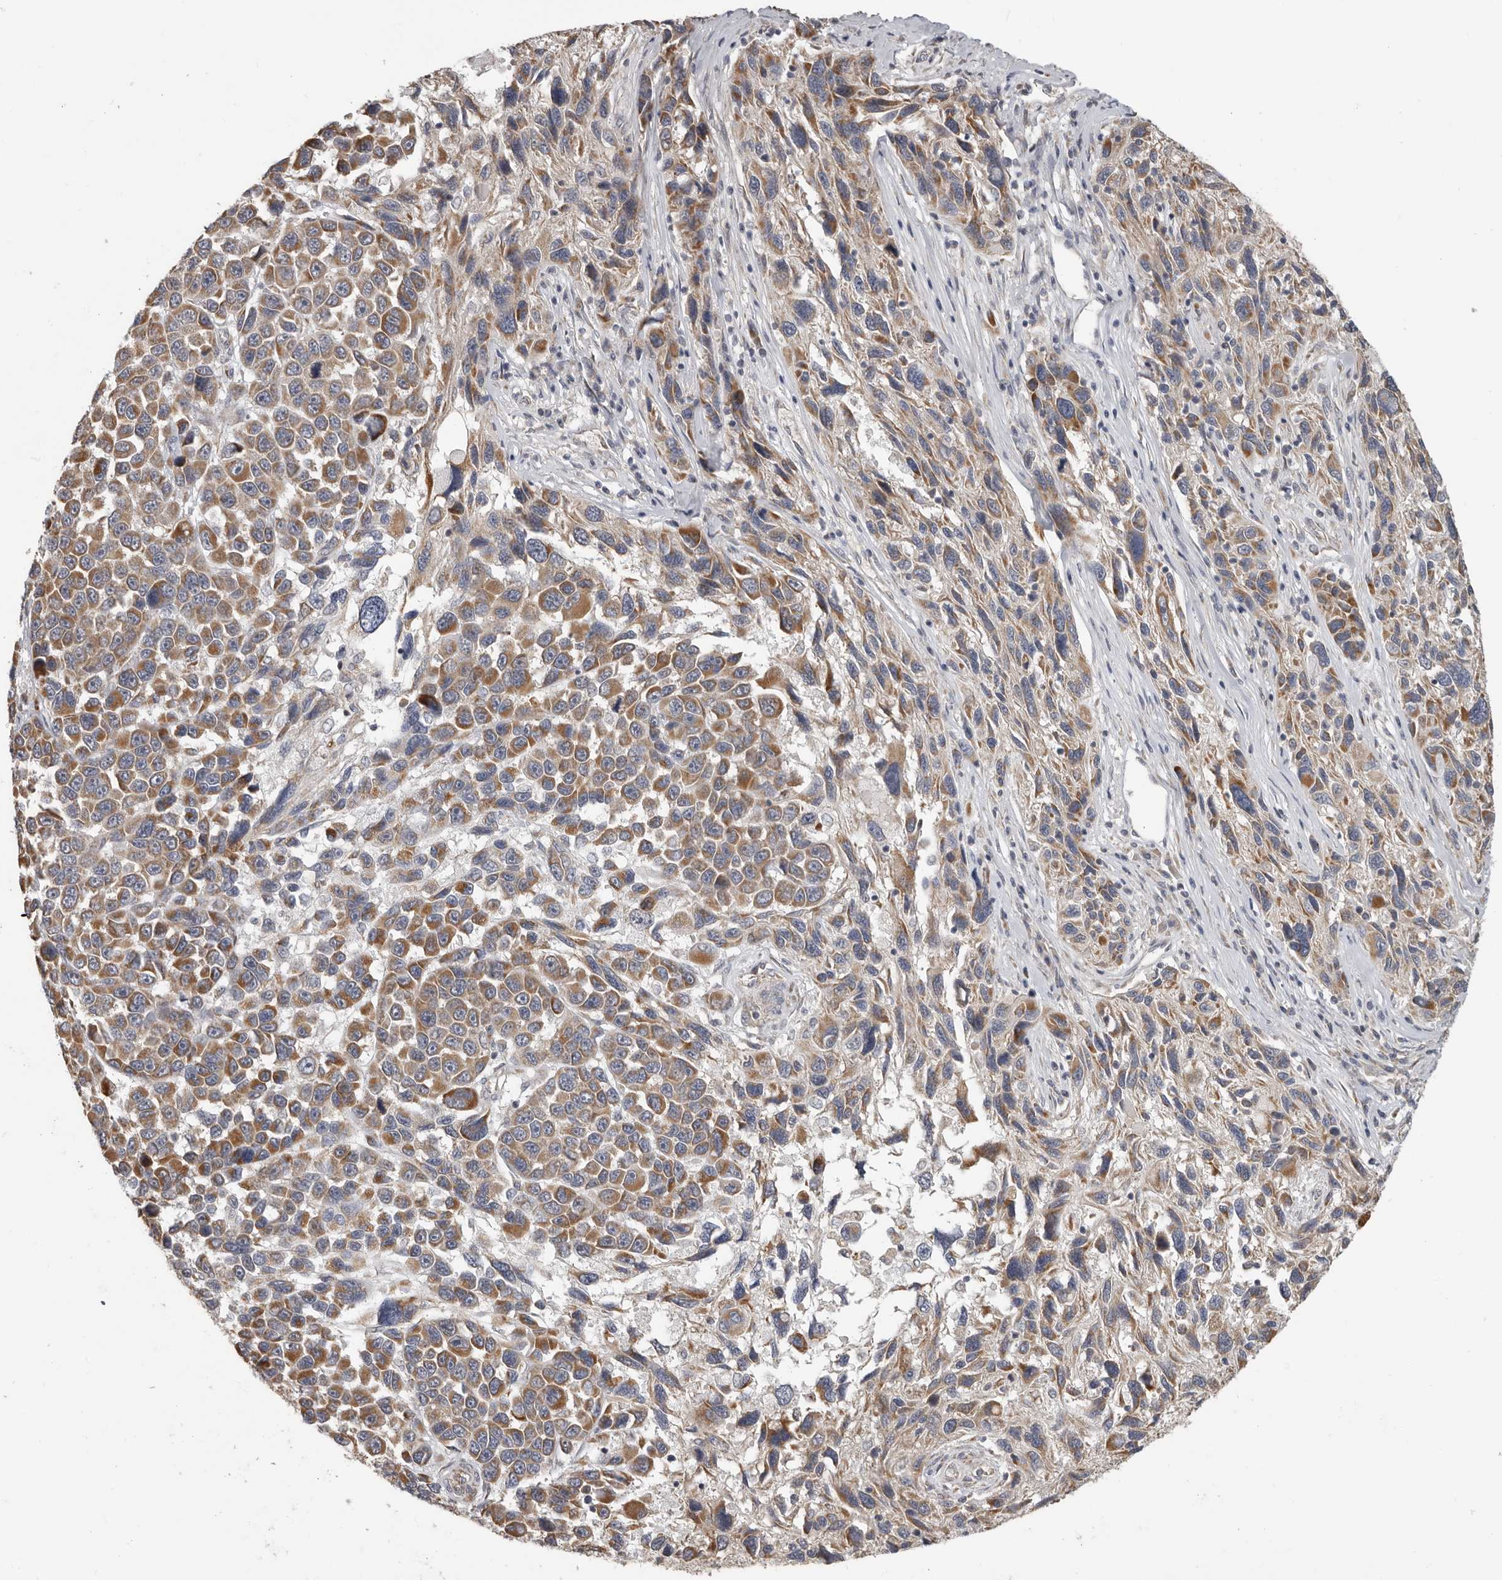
{"staining": {"intensity": "moderate", "quantity": ">75%", "location": "cytoplasmic/membranous"}, "tissue": "melanoma", "cell_type": "Tumor cells", "image_type": "cancer", "snomed": [{"axis": "morphology", "description": "Malignant melanoma, NOS"}, {"axis": "topography", "description": "Skin"}], "caption": "About >75% of tumor cells in human malignant melanoma exhibit moderate cytoplasmic/membranous protein staining as visualized by brown immunohistochemical staining.", "gene": "UNK", "patient": {"sex": "male", "age": 53}}